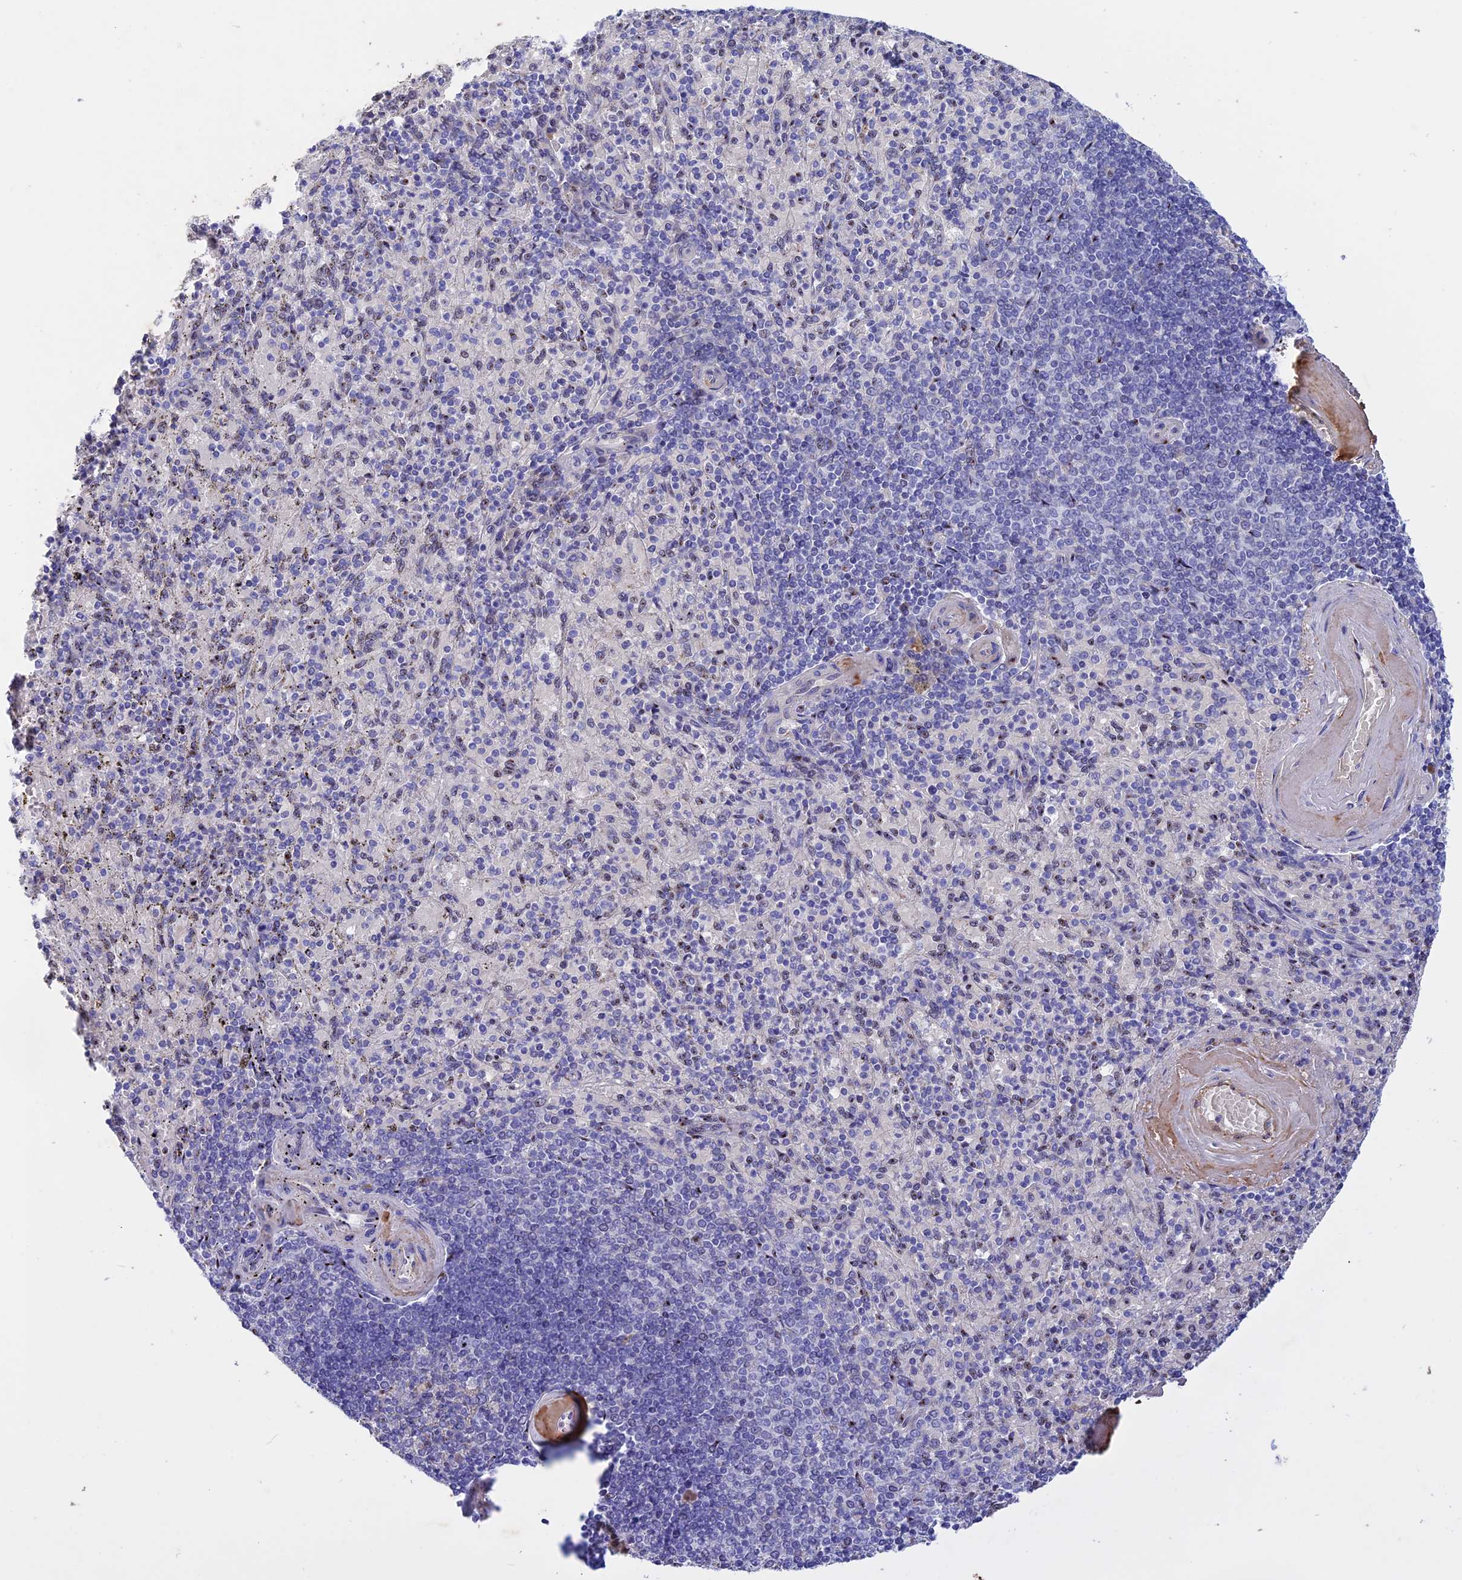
{"staining": {"intensity": "moderate", "quantity": "<25%", "location": "cytoplasmic/membranous"}, "tissue": "spleen", "cell_type": "Cells in red pulp", "image_type": "normal", "snomed": [{"axis": "morphology", "description": "Normal tissue, NOS"}, {"axis": "topography", "description": "Spleen"}], "caption": "Moderate cytoplasmic/membranous protein positivity is seen in approximately <25% of cells in red pulp in spleen.", "gene": "GK5", "patient": {"sex": "male", "age": 82}}